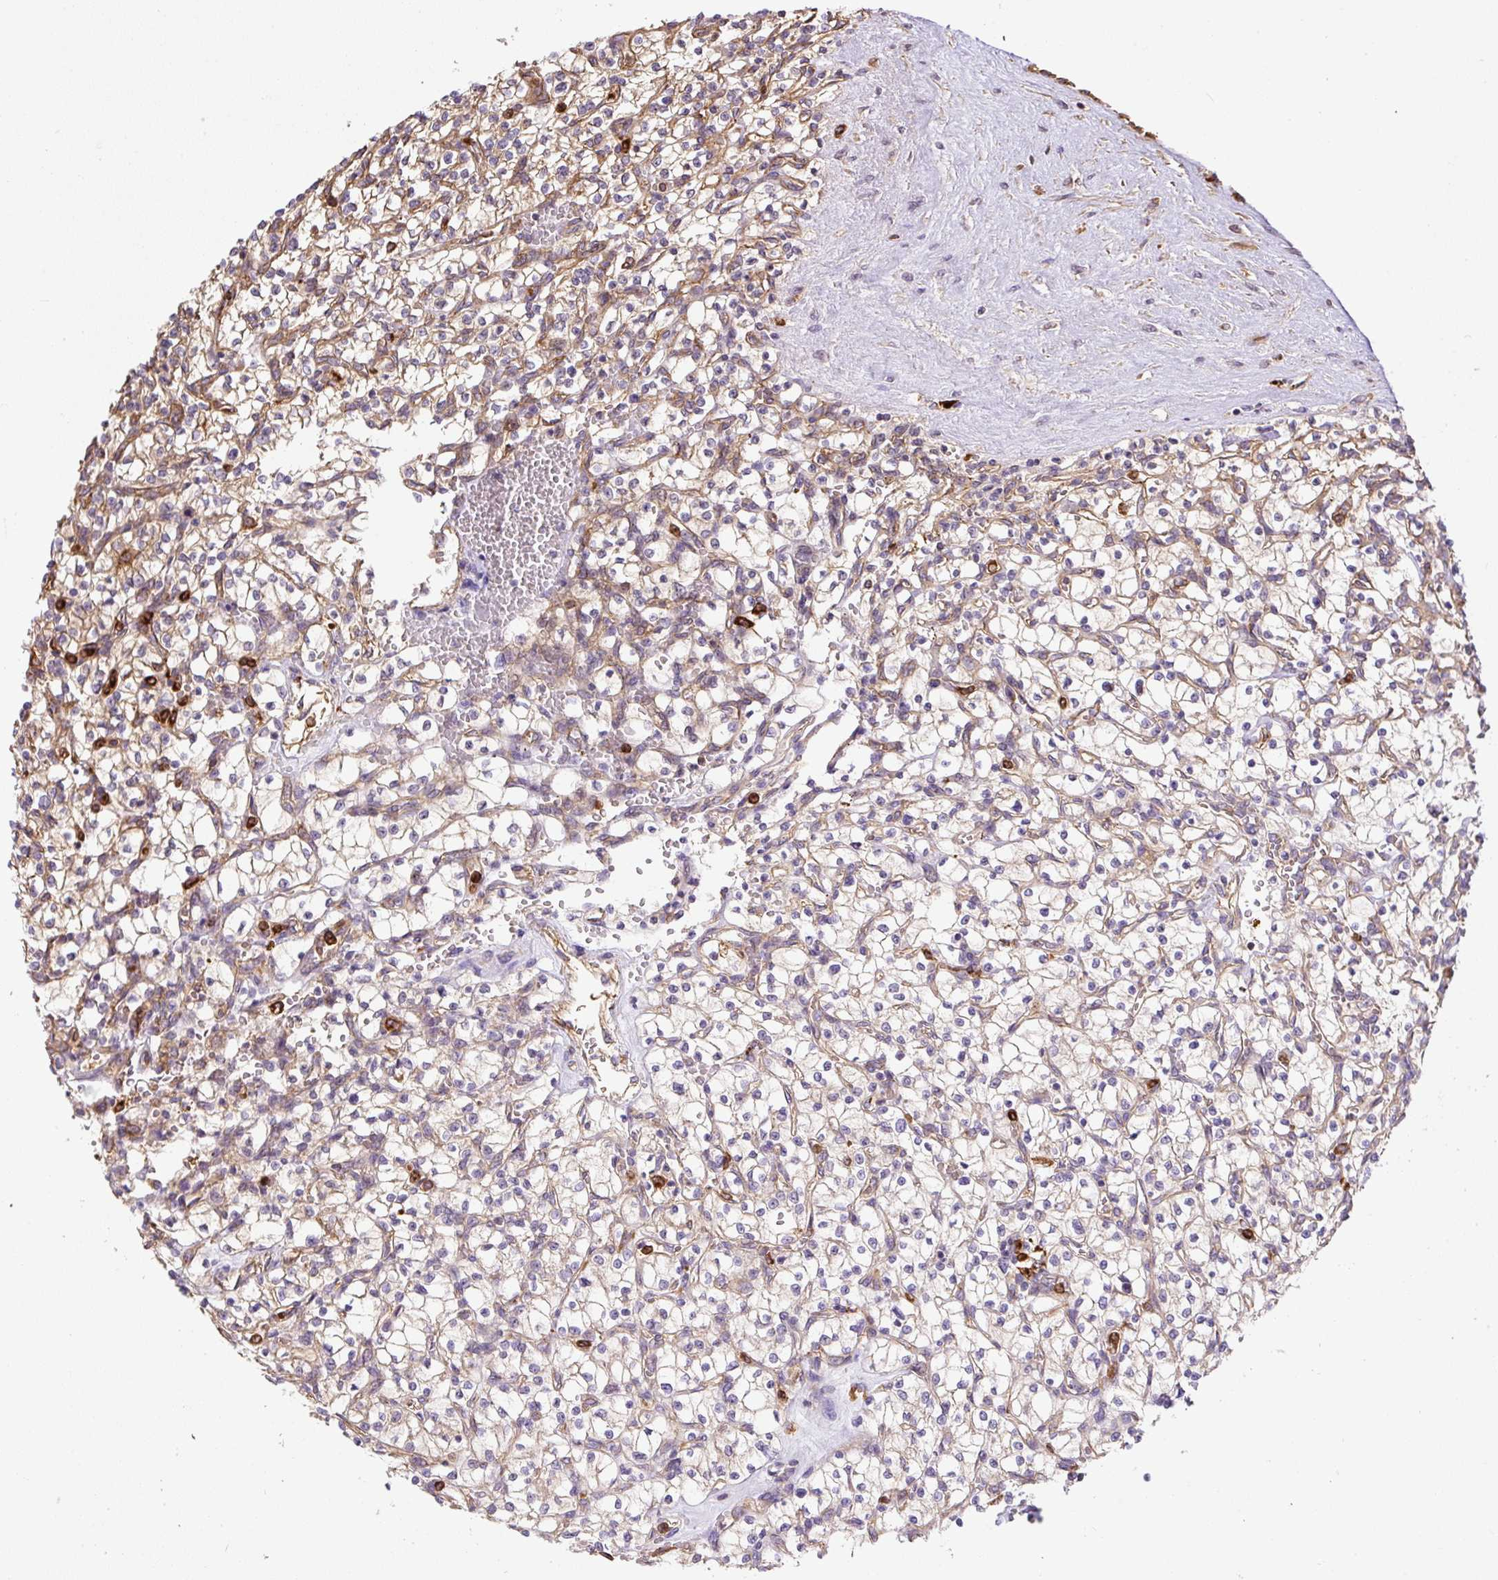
{"staining": {"intensity": "weak", "quantity": ">75%", "location": "cytoplasmic/membranous"}, "tissue": "renal cancer", "cell_type": "Tumor cells", "image_type": "cancer", "snomed": [{"axis": "morphology", "description": "Adenocarcinoma, NOS"}, {"axis": "topography", "description": "Kidney"}], "caption": "Renal adenocarcinoma stained for a protein (brown) demonstrates weak cytoplasmic/membranous positive expression in approximately >75% of tumor cells.", "gene": "B3GALT5", "patient": {"sex": "female", "age": 64}}